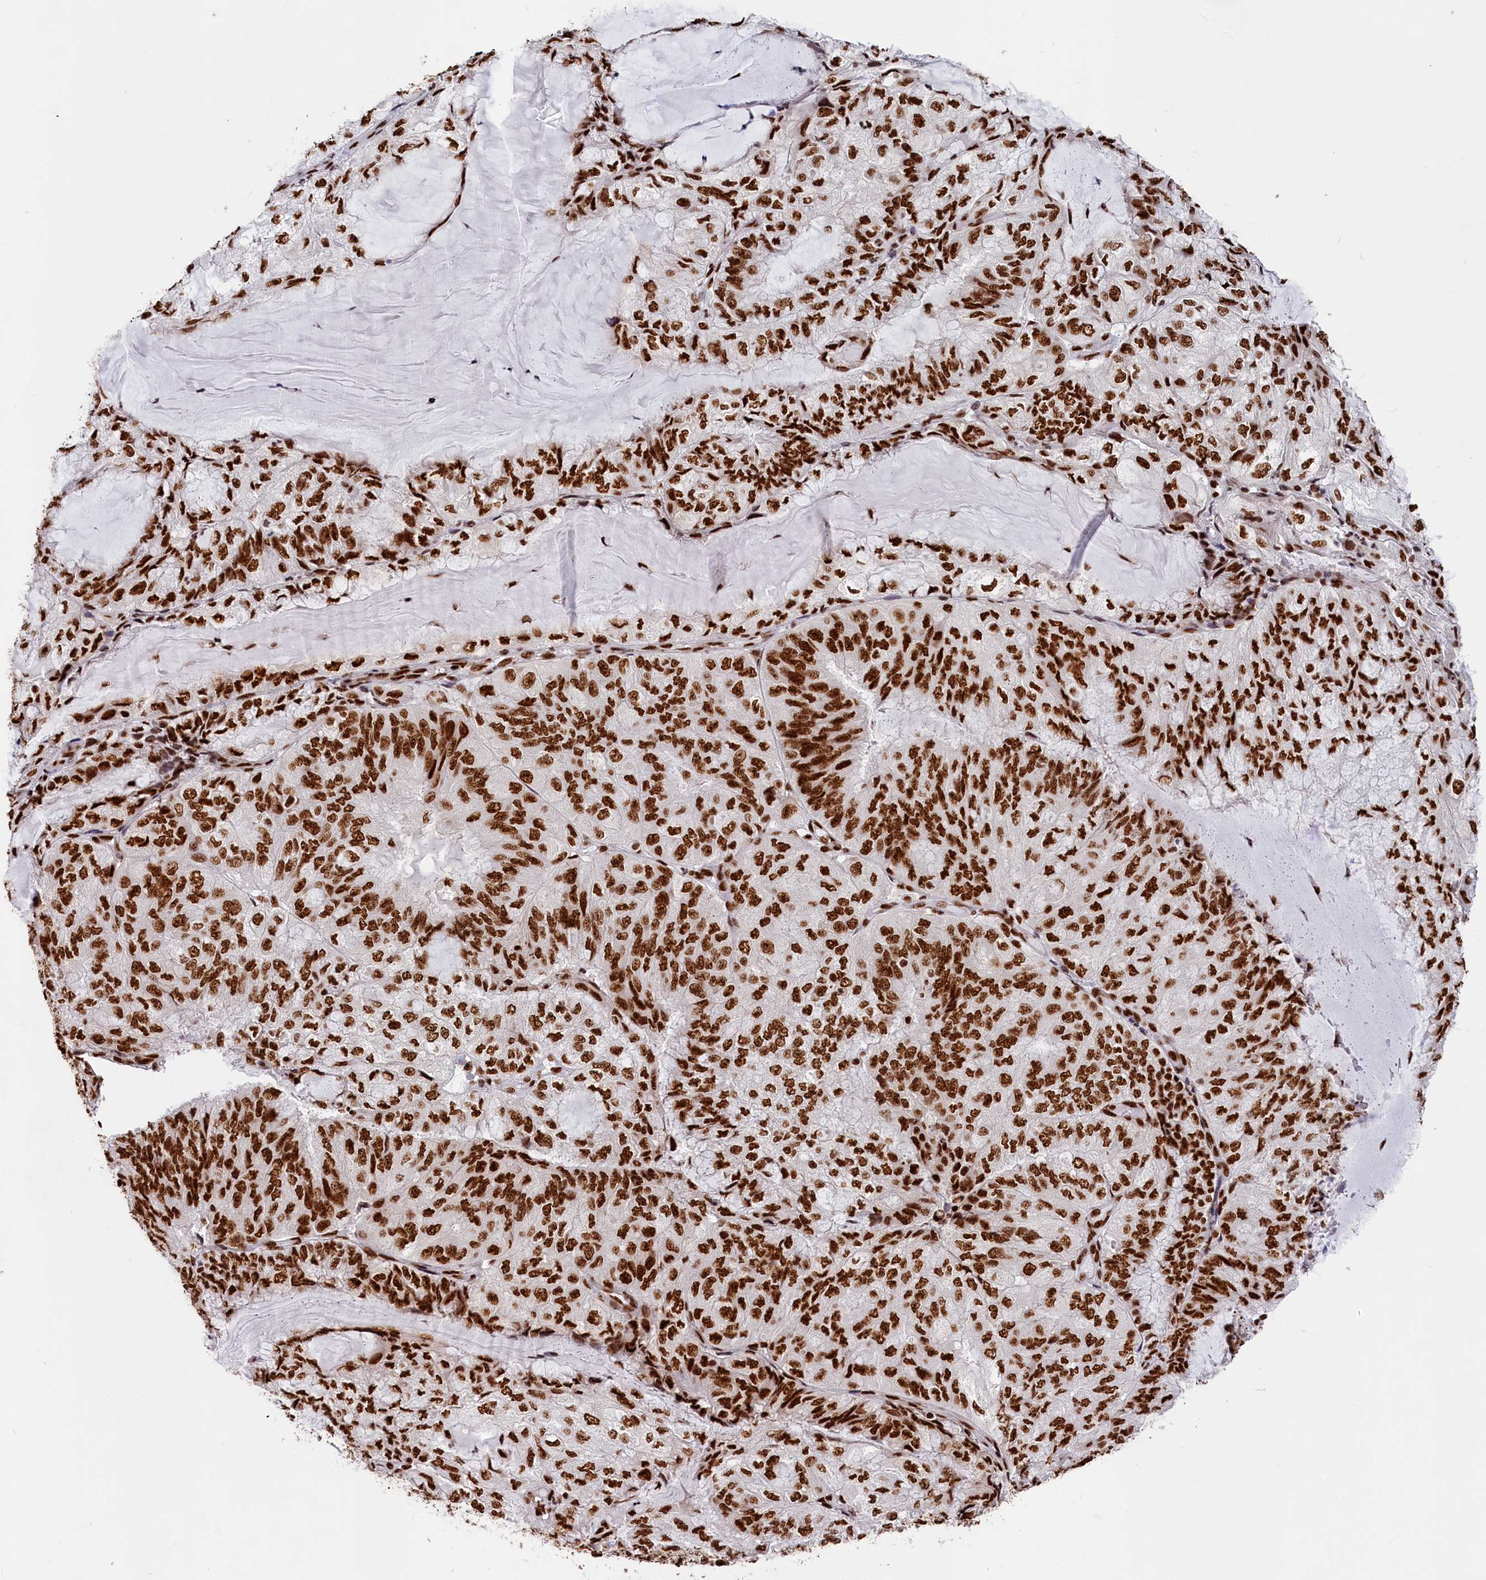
{"staining": {"intensity": "strong", "quantity": ">75%", "location": "nuclear"}, "tissue": "endometrial cancer", "cell_type": "Tumor cells", "image_type": "cancer", "snomed": [{"axis": "morphology", "description": "Adenocarcinoma, NOS"}, {"axis": "topography", "description": "Endometrium"}], "caption": "Protein staining reveals strong nuclear expression in approximately >75% of tumor cells in adenocarcinoma (endometrial).", "gene": "SNRNP70", "patient": {"sex": "female", "age": 81}}